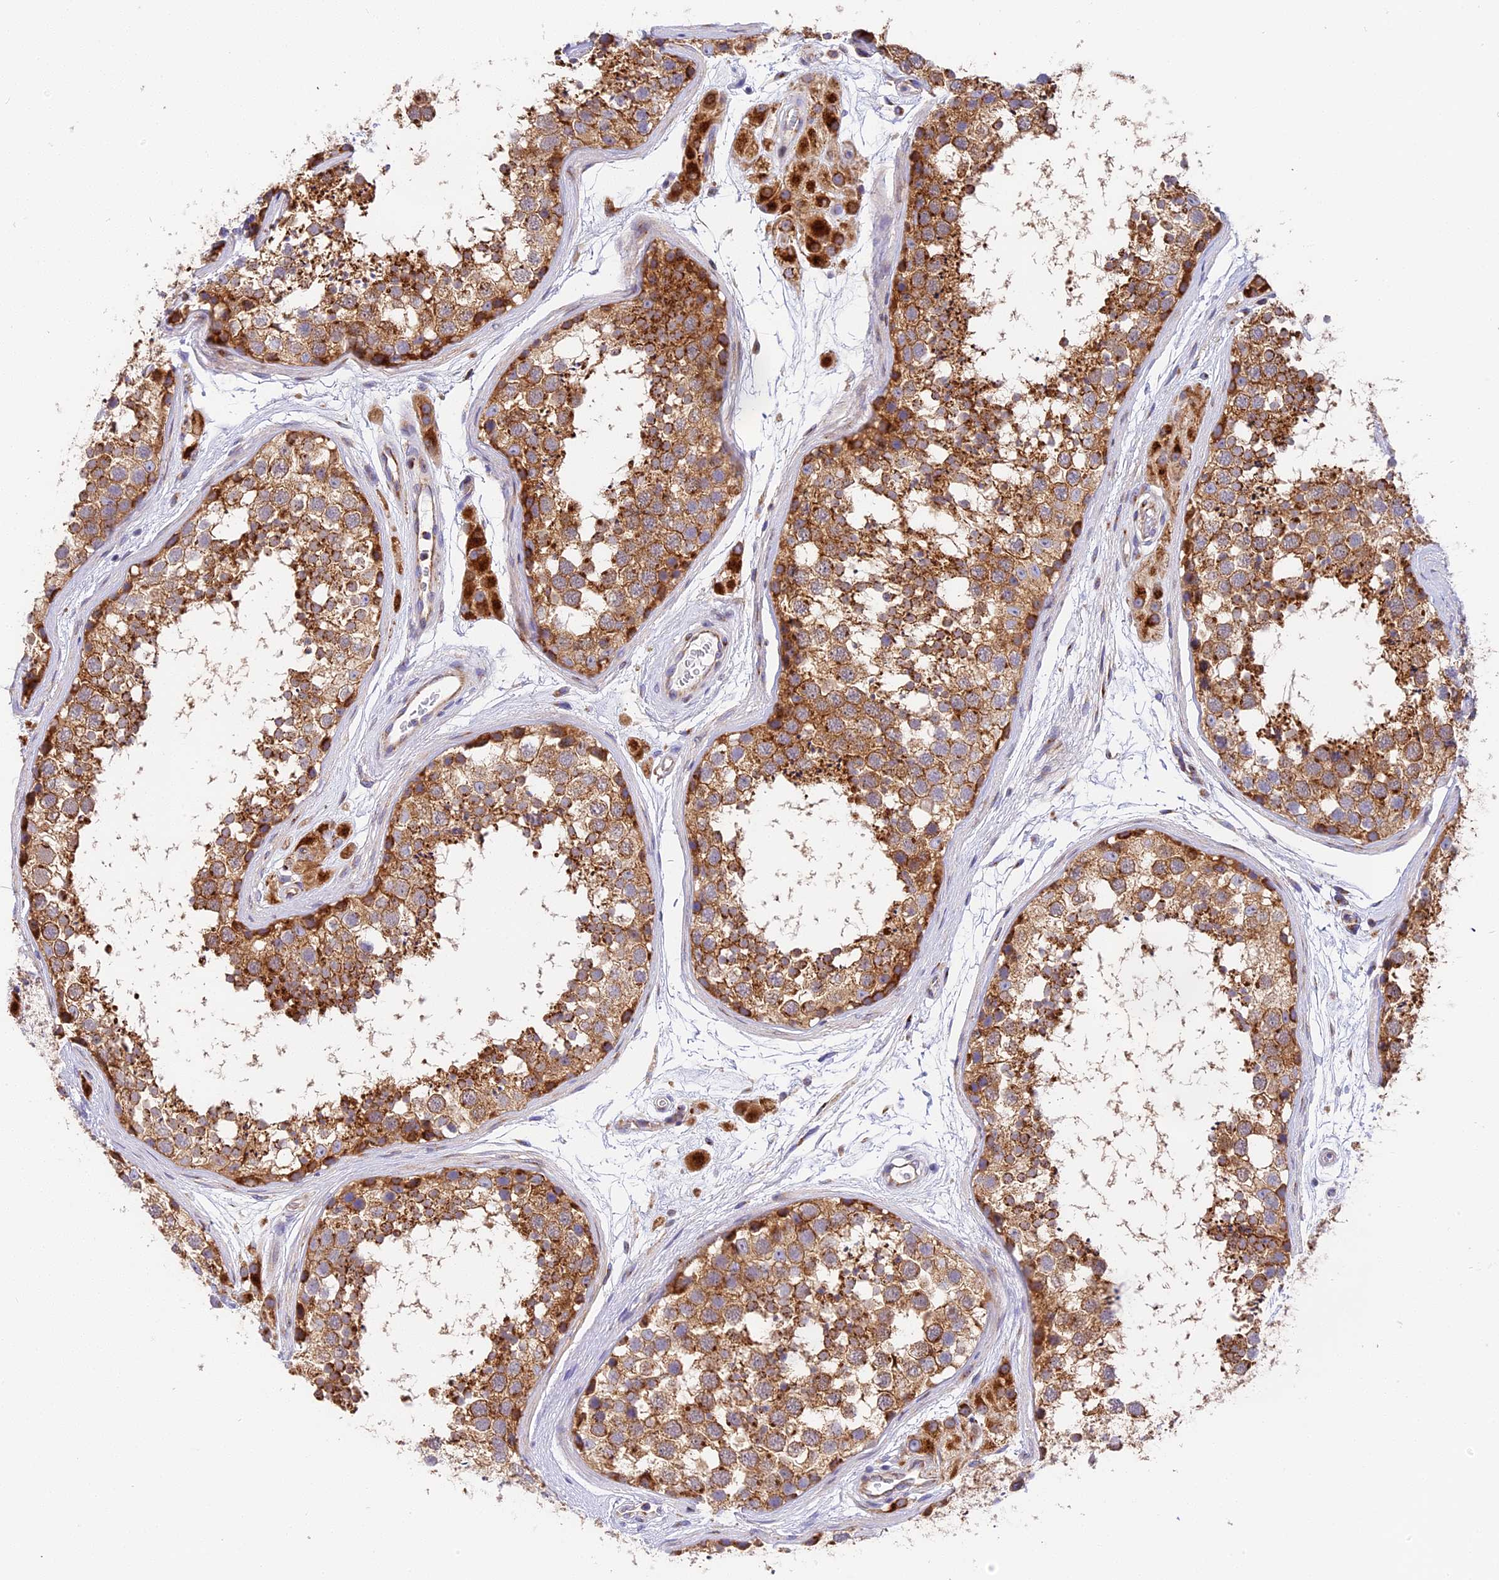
{"staining": {"intensity": "moderate", "quantity": ">75%", "location": "cytoplasmic/membranous"}, "tissue": "testis", "cell_type": "Cells in seminiferous ducts", "image_type": "normal", "snomed": [{"axis": "morphology", "description": "Normal tissue, NOS"}, {"axis": "topography", "description": "Testis"}], "caption": "Immunohistochemical staining of normal human testis displays moderate cytoplasmic/membranous protein staining in about >75% of cells in seminiferous ducts. (brown staining indicates protein expression, while blue staining denotes nuclei).", "gene": "MRAS", "patient": {"sex": "male", "age": 56}}